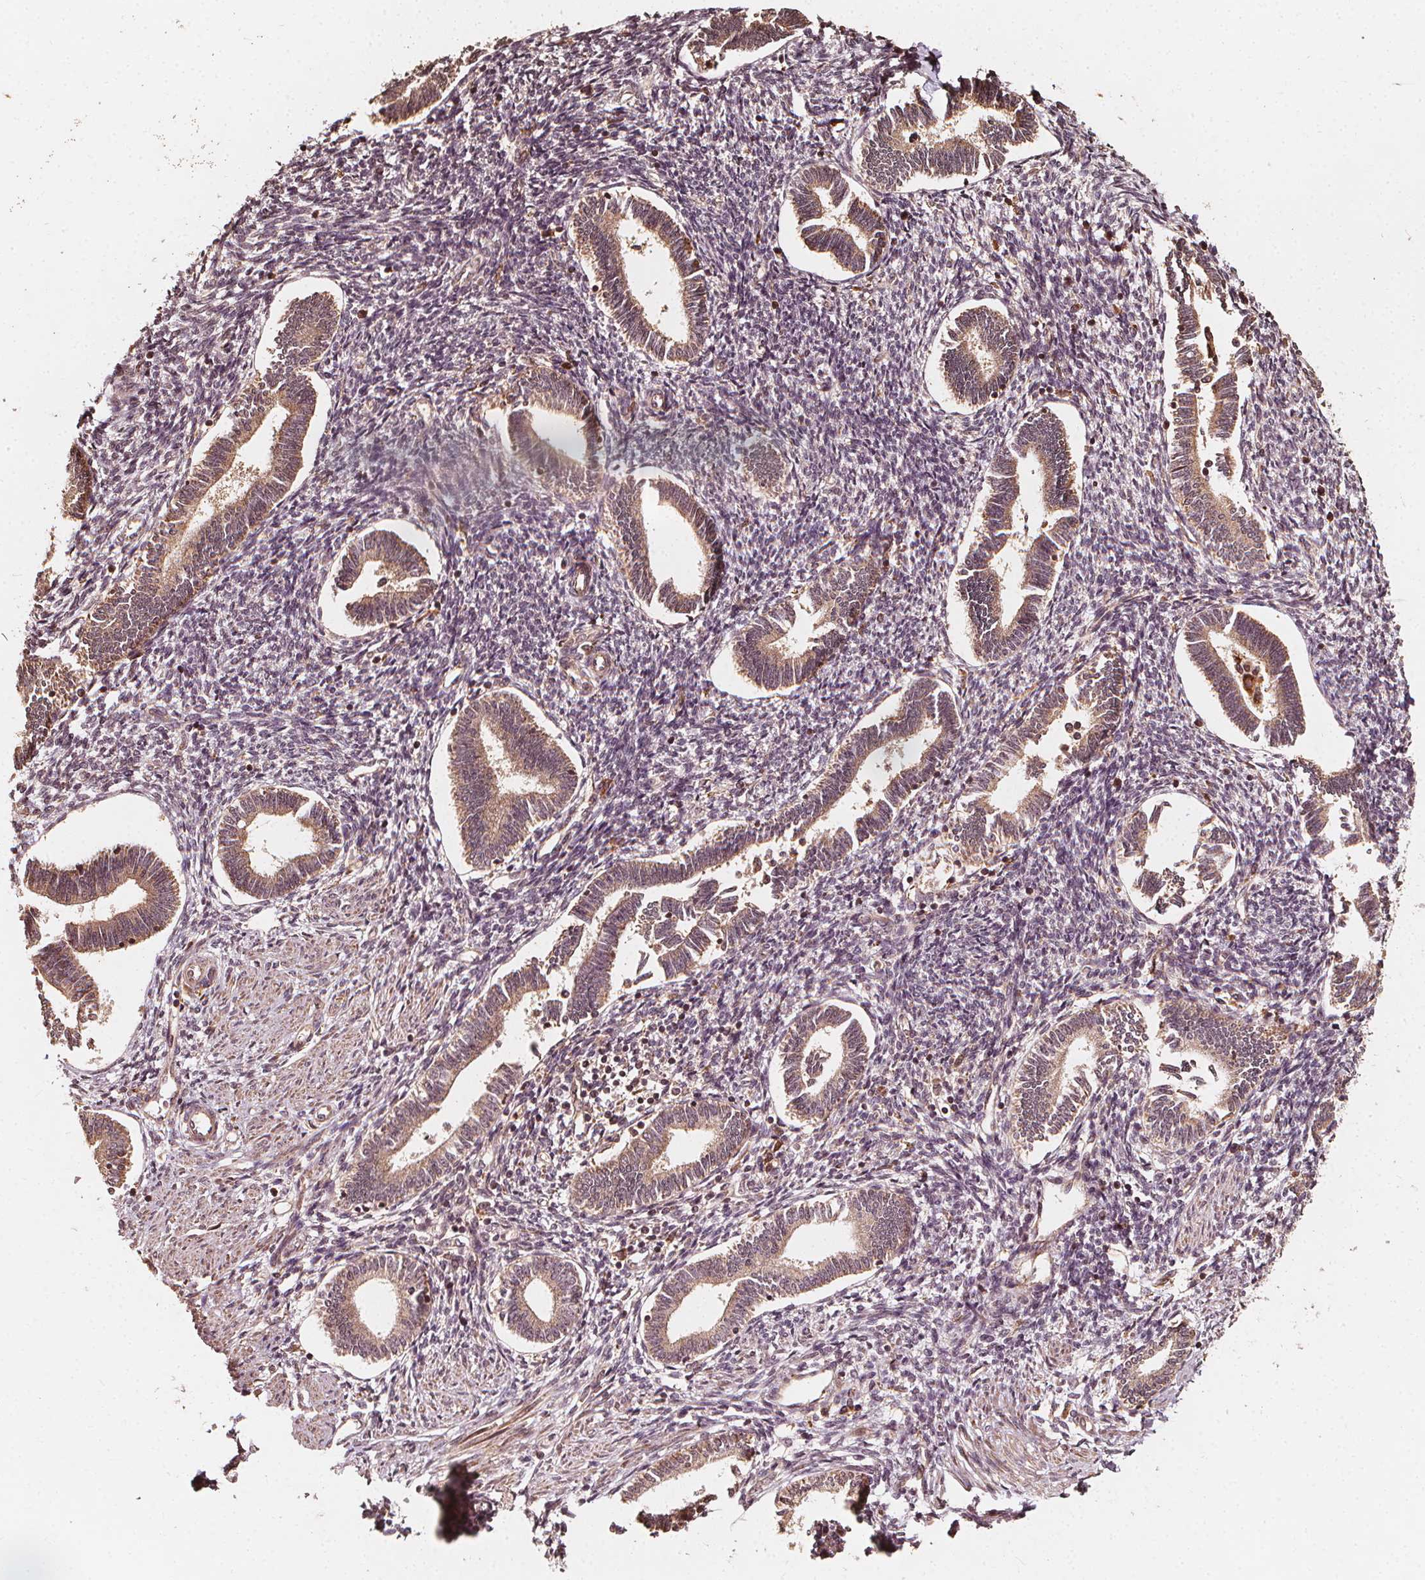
{"staining": {"intensity": "negative", "quantity": "none", "location": "none"}, "tissue": "endometrium", "cell_type": "Cells in endometrial stroma", "image_type": "normal", "snomed": [{"axis": "morphology", "description": "Normal tissue, NOS"}, {"axis": "topography", "description": "Endometrium"}], "caption": "An immunohistochemistry (IHC) photomicrograph of benign endometrium is shown. There is no staining in cells in endometrial stroma of endometrium. The staining was performed using DAB to visualize the protein expression in brown, while the nuclei were stained in blue with hematoxylin (Magnification: 20x).", "gene": "NPC1", "patient": {"sex": "female", "age": 42}}